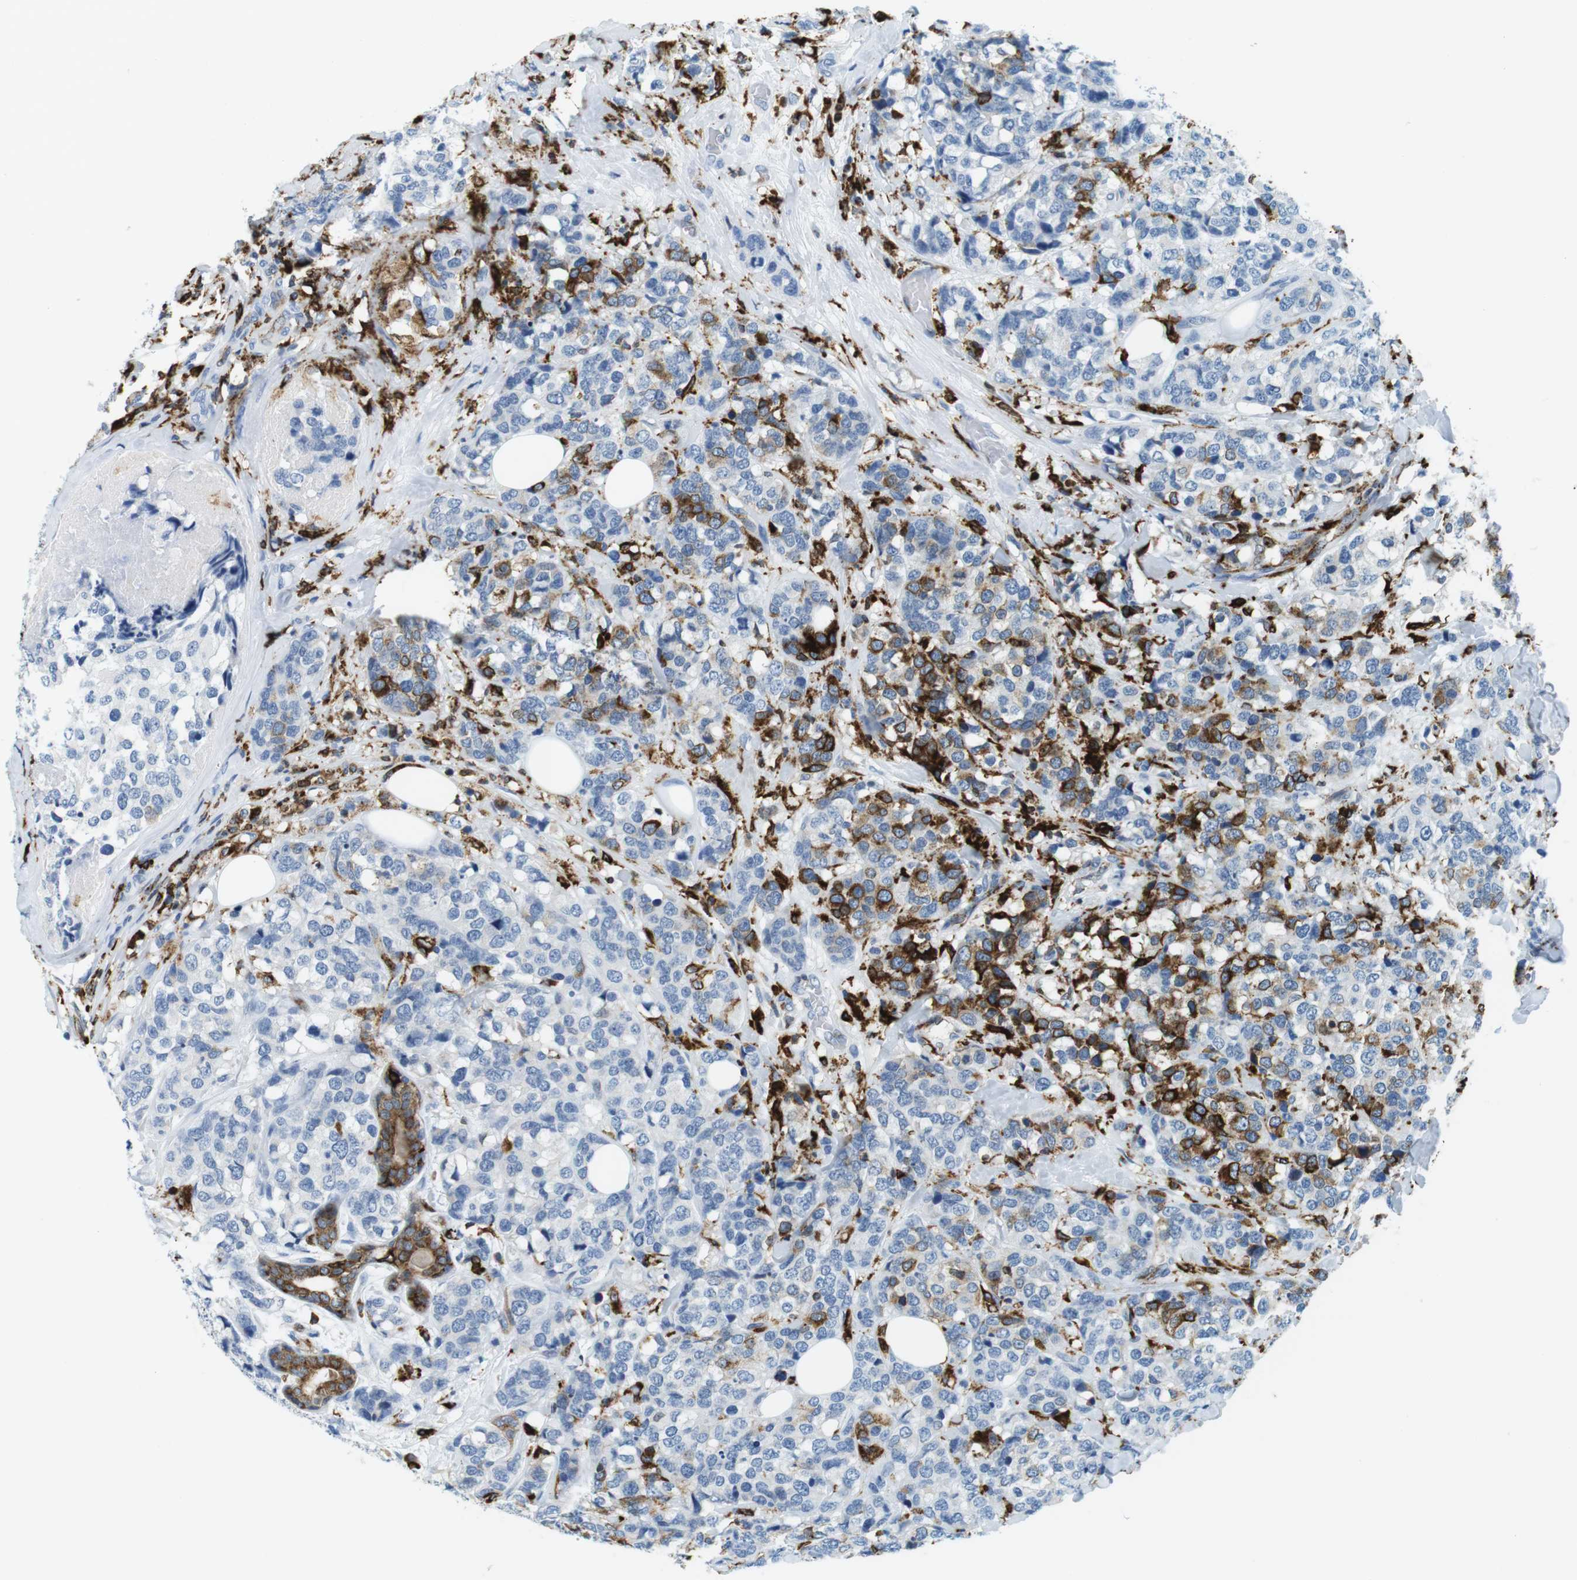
{"staining": {"intensity": "moderate", "quantity": "<25%", "location": "cytoplasmic/membranous"}, "tissue": "breast cancer", "cell_type": "Tumor cells", "image_type": "cancer", "snomed": [{"axis": "morphology", "description": "Lobular carcinoma"}, {"axis": "topography", "description": "Breast"}], "caption": "Immunohistochemistry (DAB) staining of lobular carcinoma (breast) exhibits moderate cytoplasmic/membranous protein expression in approximately <25% of tumor cells.", "gene": "CIITA", "patient": {"sex": "female", "age": 59}}